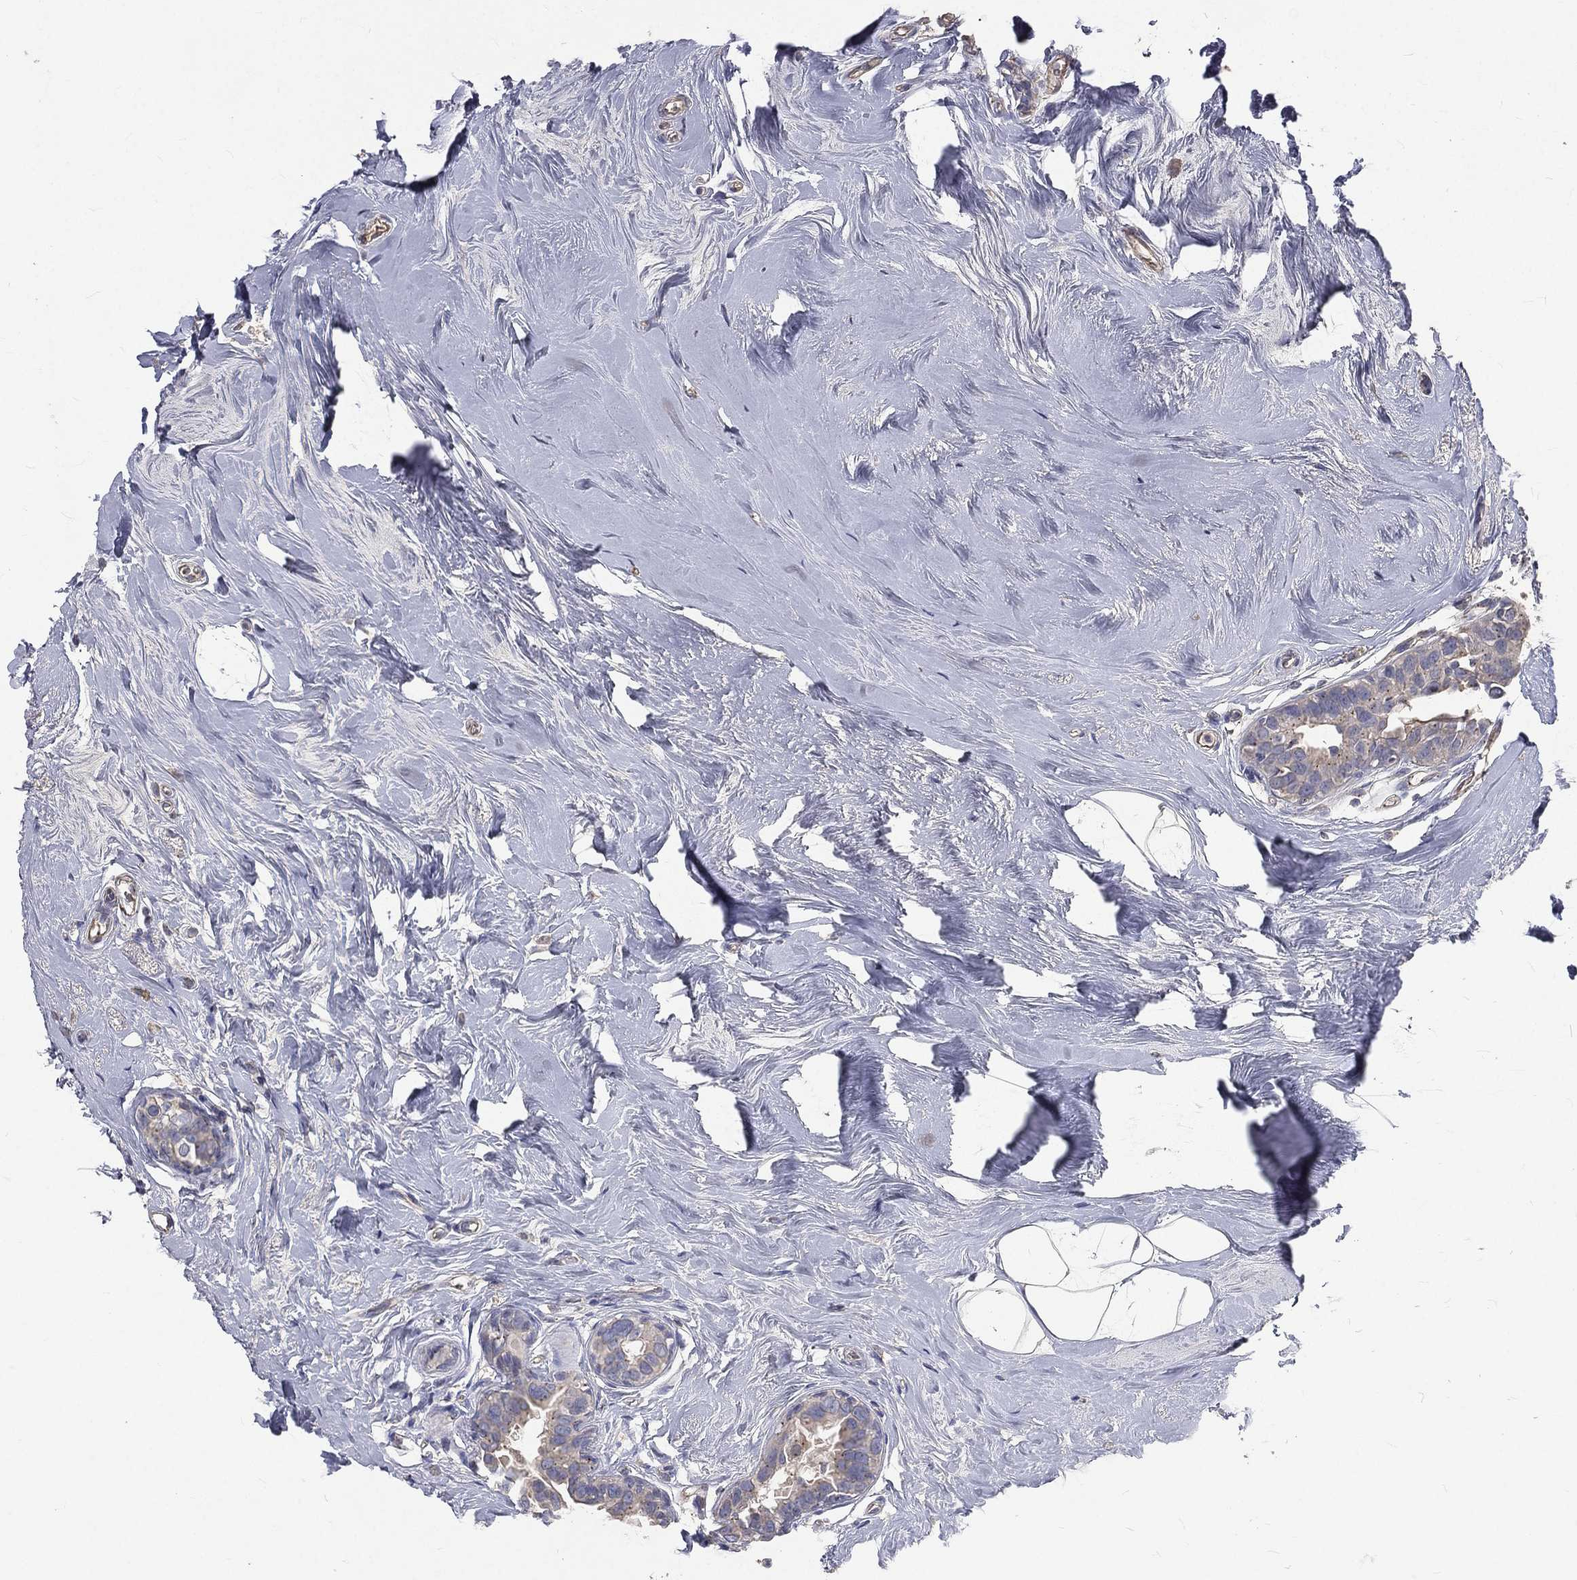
{"staining": {"intensity": "negative", "quantity": "none", "location": "none"}, "tissue": "breast cancer", "cell_type": "Tumor cells", "image_type": "cancer", "snomed": [{"axis": "morphology", "description": "Duct carcinoma"}, {"axis": "topography", "description": "Breast"}], "caption": "Immunohistochemical staining of infiltrating ductal carcinoma (breast) reveals no significant positivity in tumor cells. (Brightfield microscopy of DAB (3,3'-diaminobenzidine) immunohistochemistry (IHC) at high magnification).", "gene": "CROCC", "patient": {"sex": "female", "age": 55}}